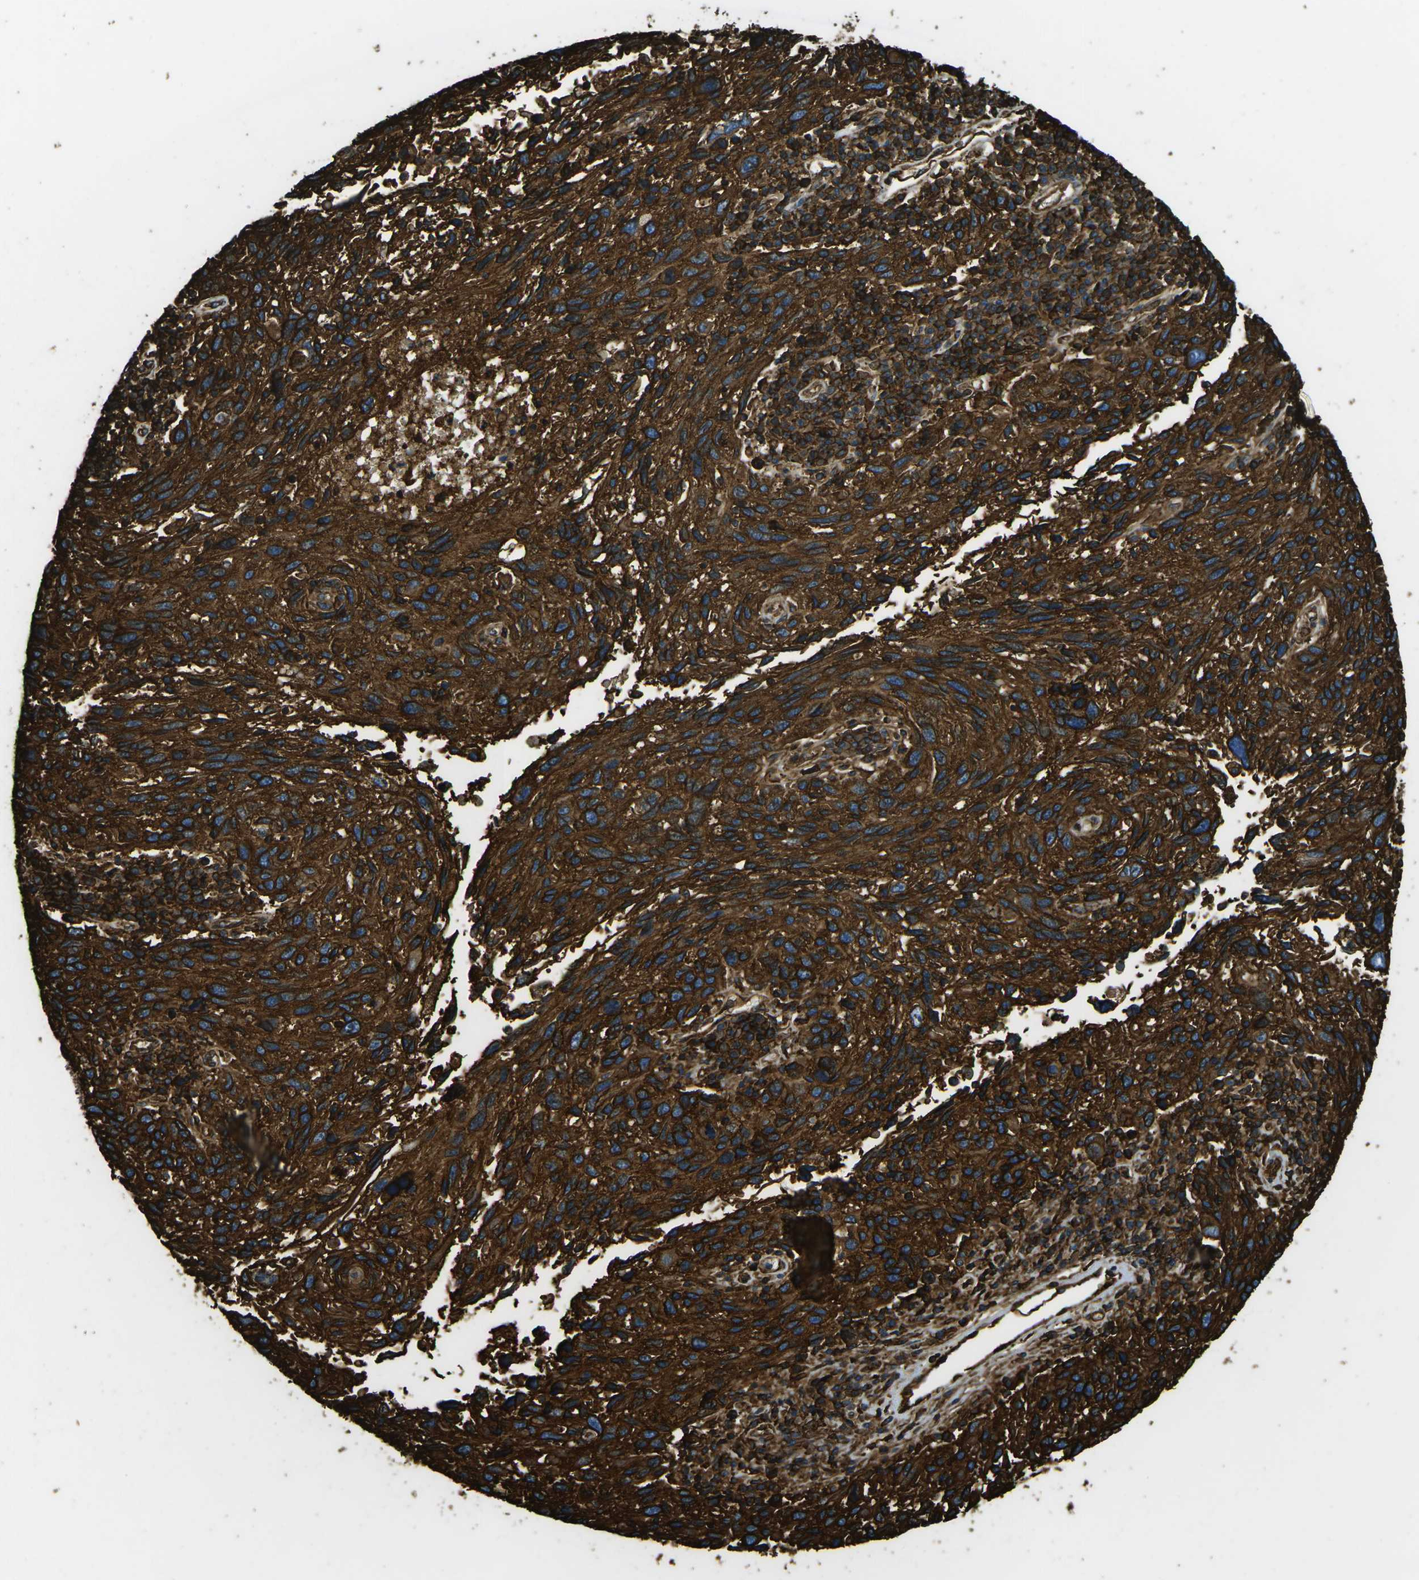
{"staining": {"intensity": "strong", "quantity": ">75%", "location": "cytoplasmic/membranous"}, "tissue": "melanoma", "cell_type": "Tumor cells", "image_type": "cancer", "snomed": [{"axis": "morphology", "description": "Malignant melanoma, NOS"}, {"axis": "topography", "description": "Skin"}], "caption": "Strong cytoplasmic/membranous expression is present in approximately >75% of tumor cells in malignant melanoma. (brown staining indicates protein expression, while blue staining denotes nuclei).", "gene": "HLA-B", "patient": {"sex": "male", "age": 53}}